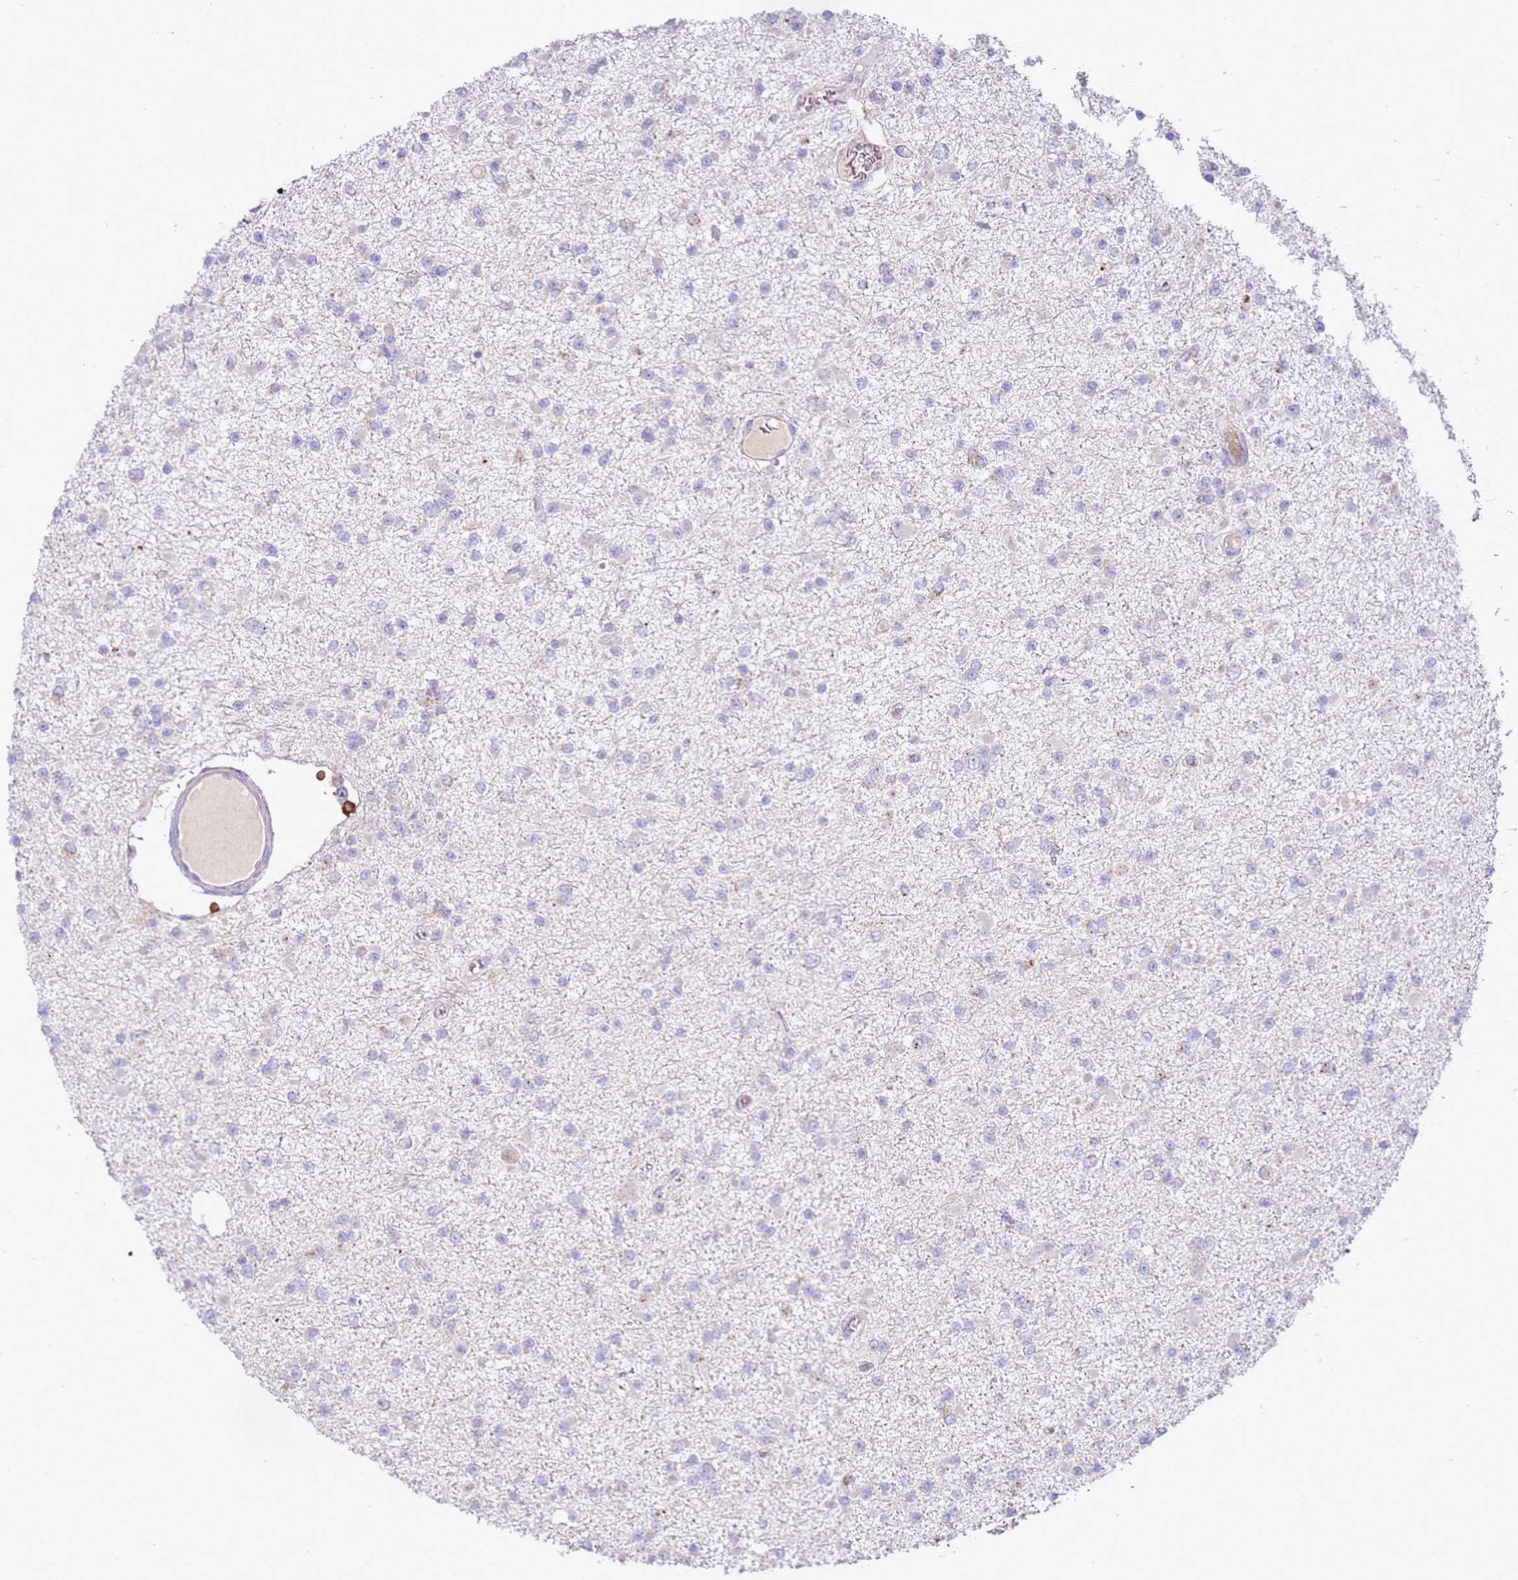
{"staining": {"intensity": "negative", "quantity": "none", "location": "none"}, "tissue": "glioma", "cell_type": "Tumor cells", "image_type": "cancer", "snomed": [{"axis": "morphology", "description": "Glioma, malignant, Low grade"}, {"axis": "topography", "description": "Brain"}], "caption": "Immunohistochemistry (IHC) photomicrograph of human glioma stained for a protein (brown), which demonstrates no staining in tumor cells. Nuclei are stained in blue.", "gene": "TTPAL", "patient": {"sex": "female", "age": 22}}